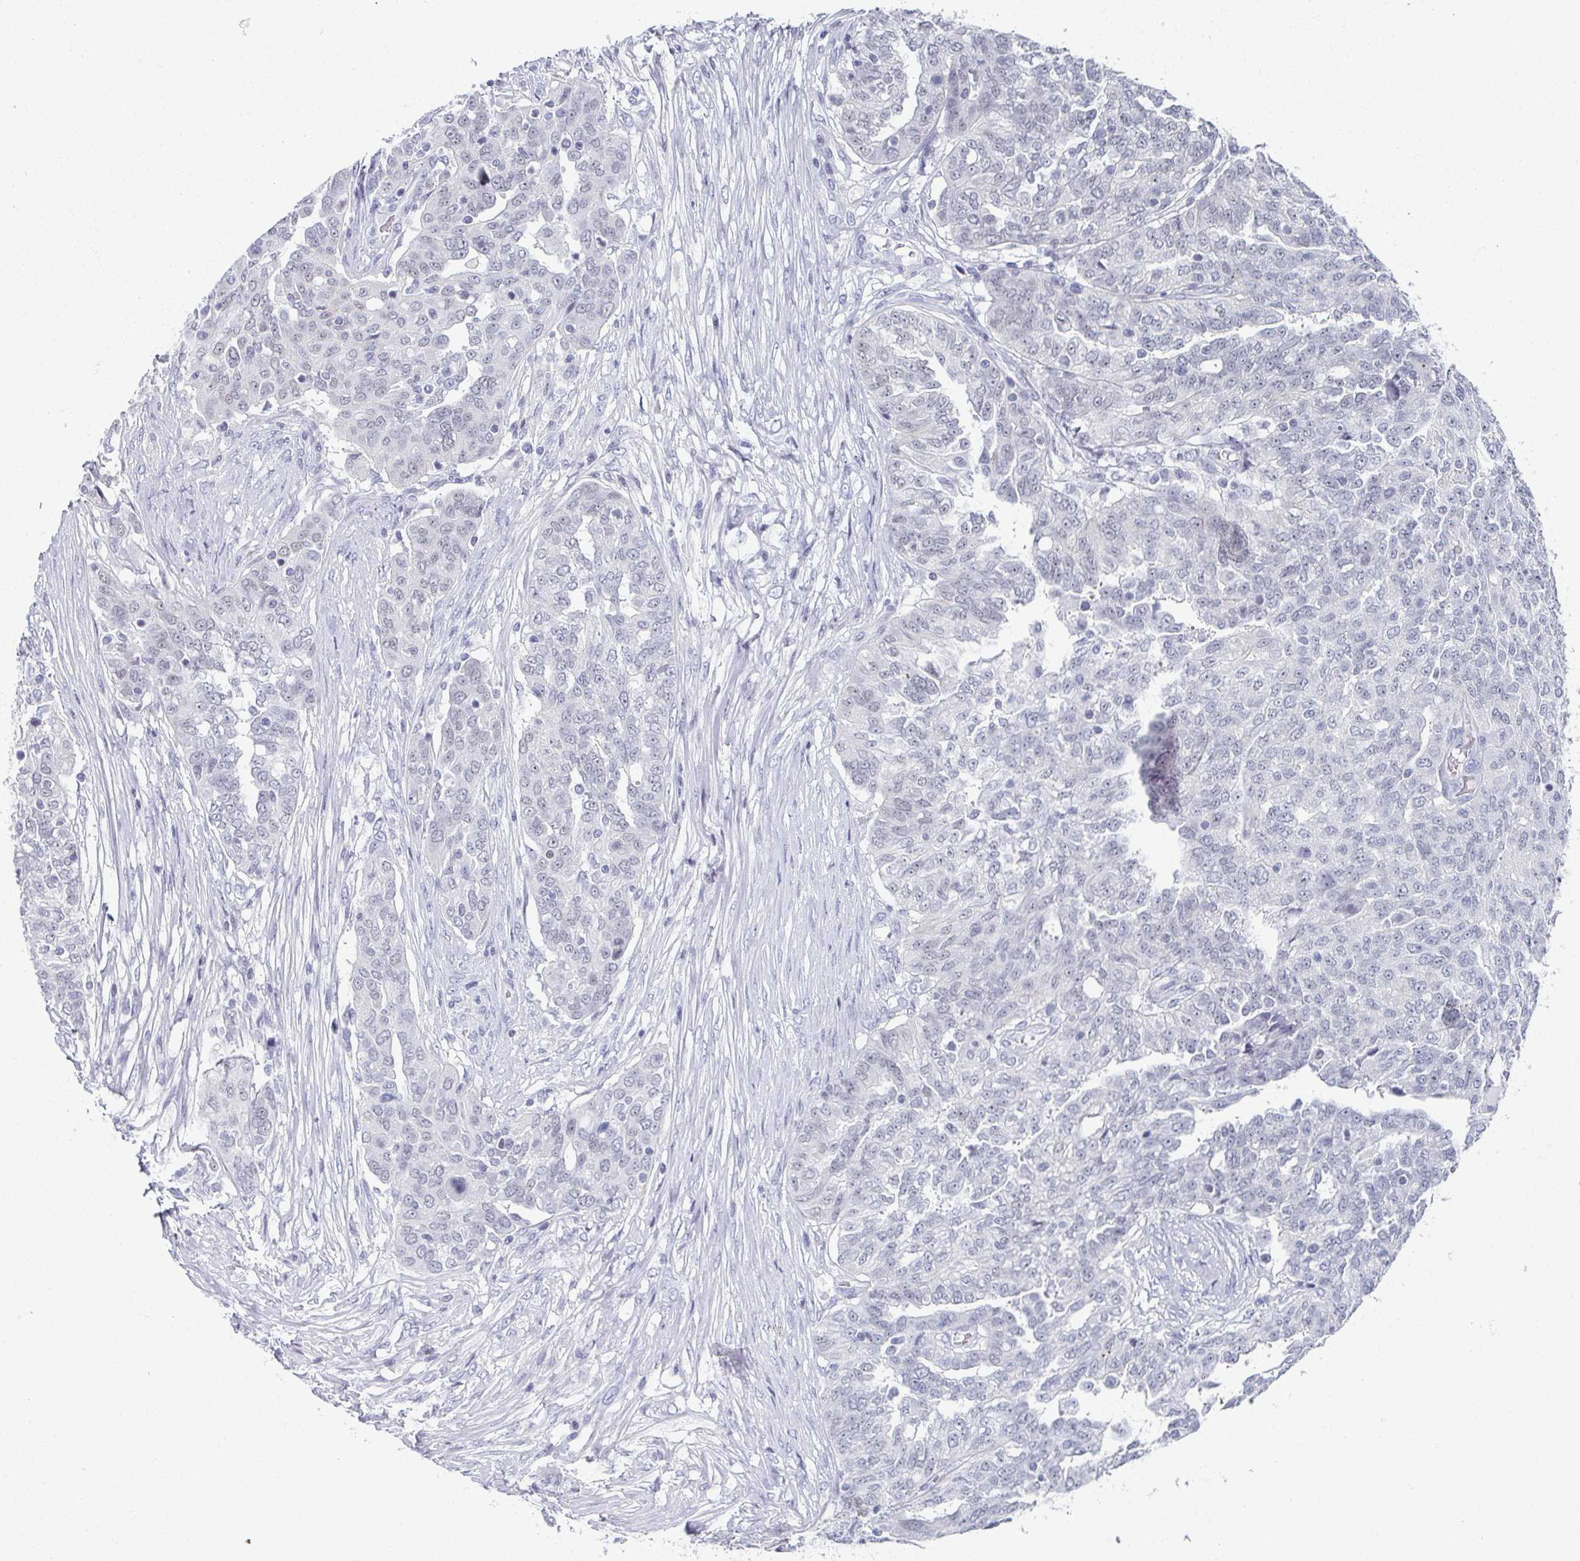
{"staining": {"intensity": "negative", "quantity": "none", "location": "none"}, "tissue": "ovarian cancer", "cell_type": "Tumor cells", "image_type": "cancer", "snomed": [{"axis": "morphology", "description": "Cystadenocarcinoma, serous, NOS"}, {"axis": "topography", "description": "Ovary"}], "caption": "A micrograph of human serous cystadenocarcinoma (ovarian) is negative for staining in tumor cells.", "gene": "PYCR3", "patient": {"sex": "female", "age": 67}}